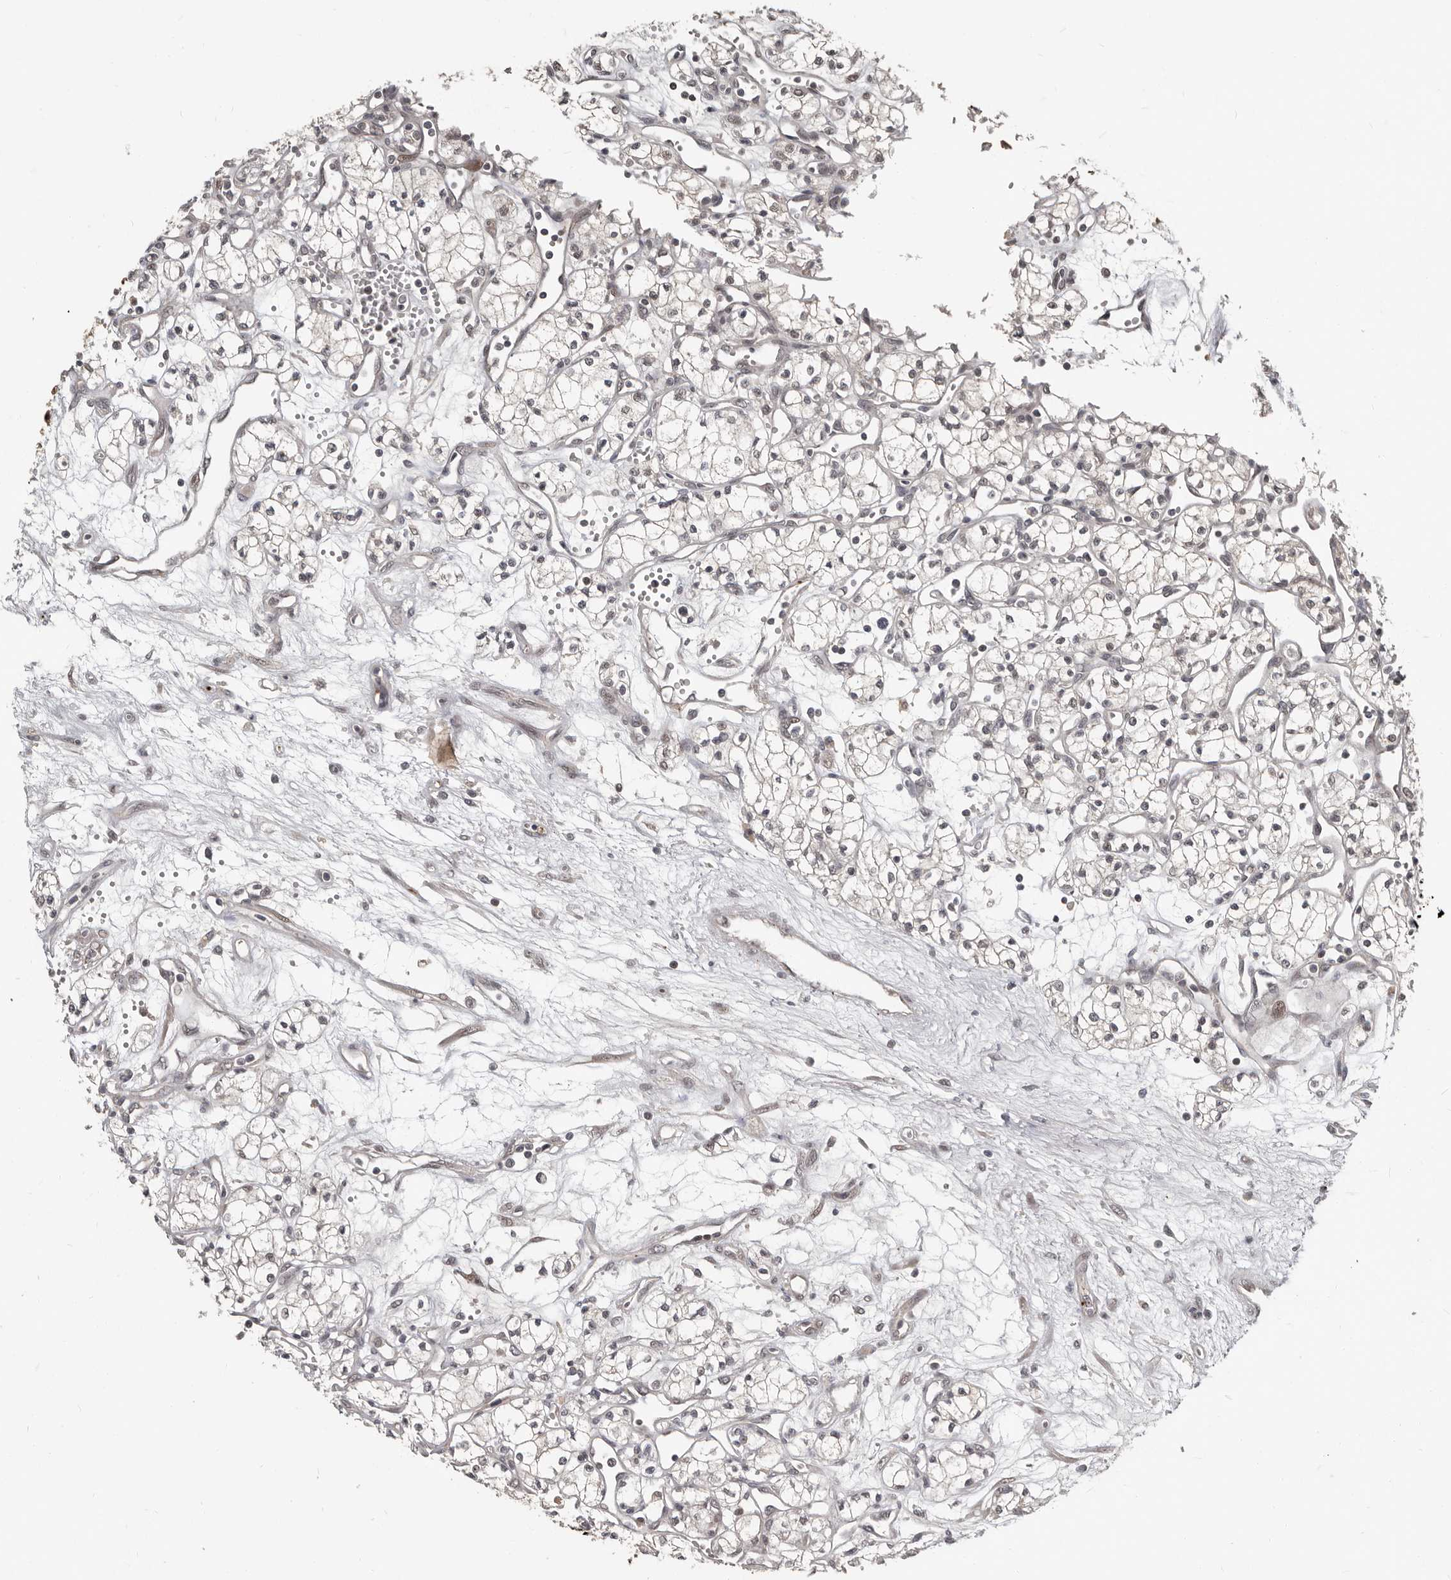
{"staining": {"intensity": "negative", "quantity": "none", "location": "none"}, "tissue": "renal cancer", "cell_type": "Tumor cells", "image_type": "cancer", "snomed": [{"axis": "morphology", "description": "Adenocarcinoma, NOS"}, {"axis": "topography", "description": "Kidney"}], "caption": "High magnification brightfield microscopy of adenocarcinoma (renal) stained with DAB (3,3'-diaminobenzidine) (brown) and counterstained with hematoxylin (blue): tumor cells show no significant expression. Brightfield microscopy of IHC stained with DAB (3,3'-diaminobenzidine) (brown) and hematoxylin (blue), captured at high magnification.", "gene": "APOL6", "patient": {"sex": "male", "age": 59}}